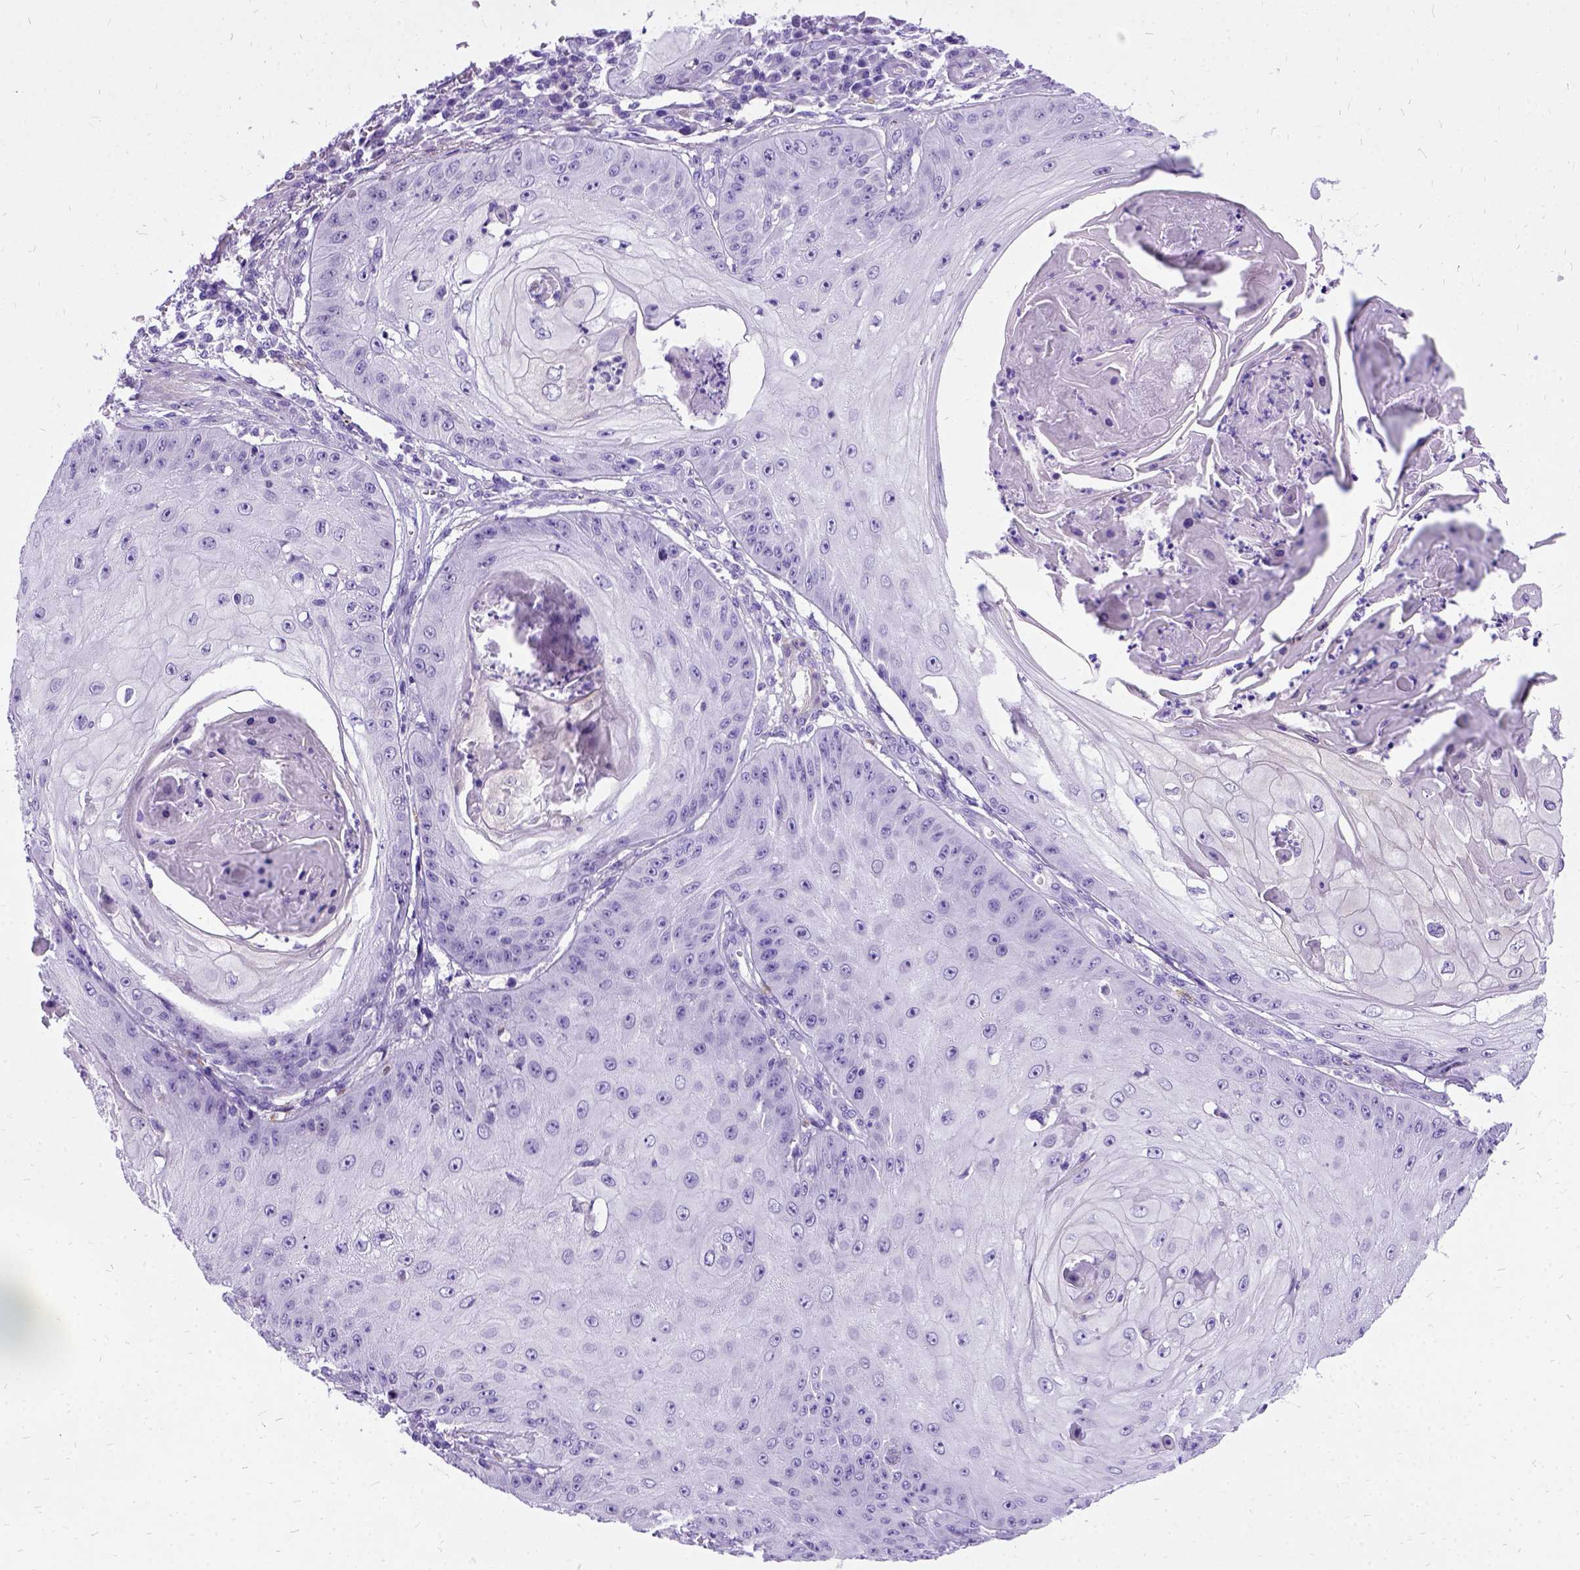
{"staining": {"intensity": "negative", "quantity": "none", "location": "none"}, "tissue": "skin cancer", "cell_type": "Tumor cells", "image_type": "cancer", "snomed": [{"axis": "morphology", "description": "Squamous cell carcinoma, NOS"}, {"axis": "topography", "description": "Skin"}], "caption": "A high-resolution image shows IHC staining of skin cancer, which shows no significant expression in tumor cells.", "gene": "PRG2", "patient": {"sex": "male", "age": 70}}